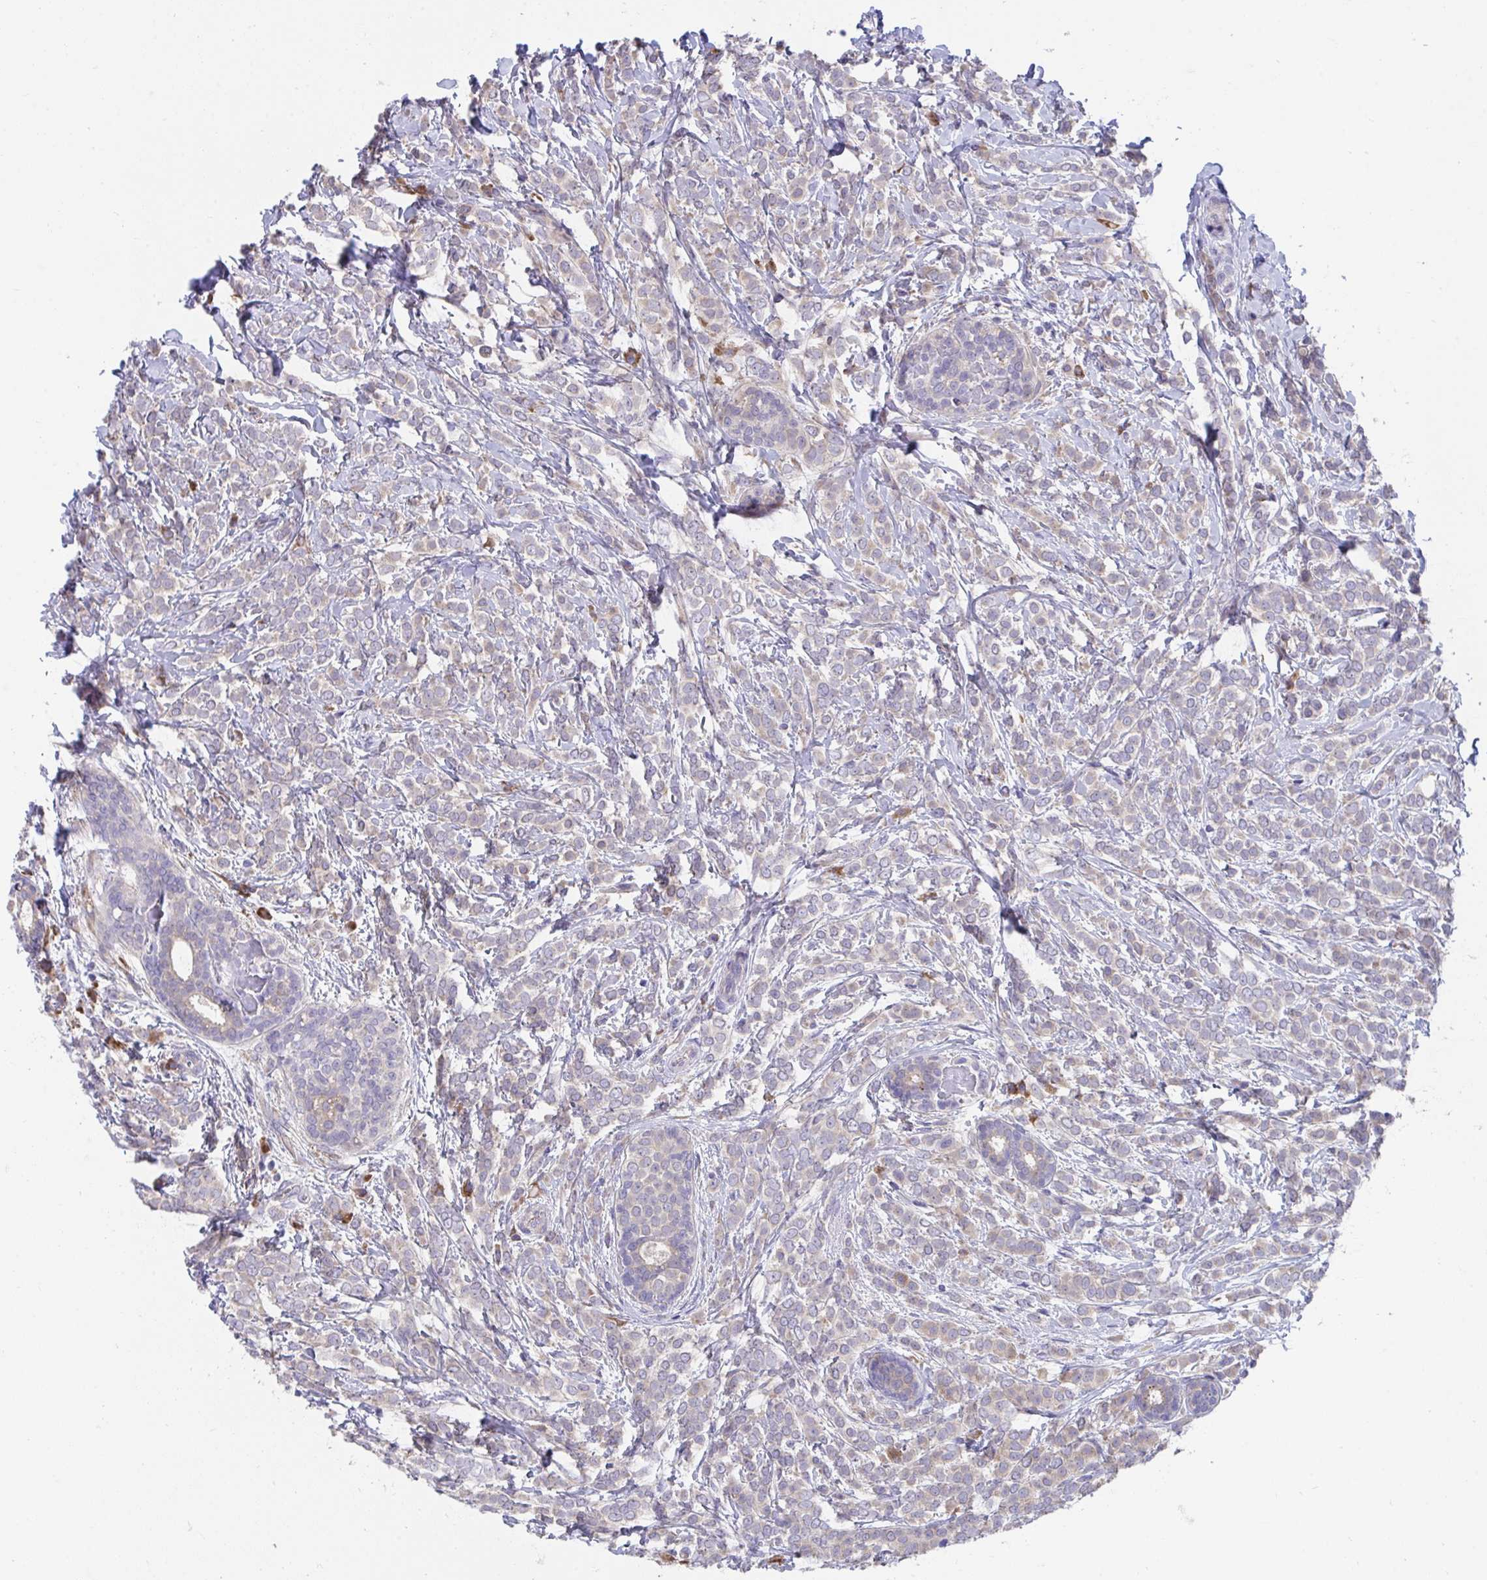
{"staining": {"intensity": "weak", "quantity": ">75%", "location": "cytoplasmic/membranous"}, "tissue": "breast cancer", "cell_type": "Tumor cells", "image_type": "cancer", "snomed": [{"axis": "morphology", "description": "Lobular carcinoma"}, {"axis": "topography", "description": "Breast"}], "caption": "IHC of breast cancer (lobular carcinoma) exhibits low levels of weak cytoplasmic/membranous staining in approximately >75% of tumor cells. IHC stains the protein in brown and the nuclei are stained blue.", "gene": "SUSD4", "patient": {"sex": "female", "age": 49}}